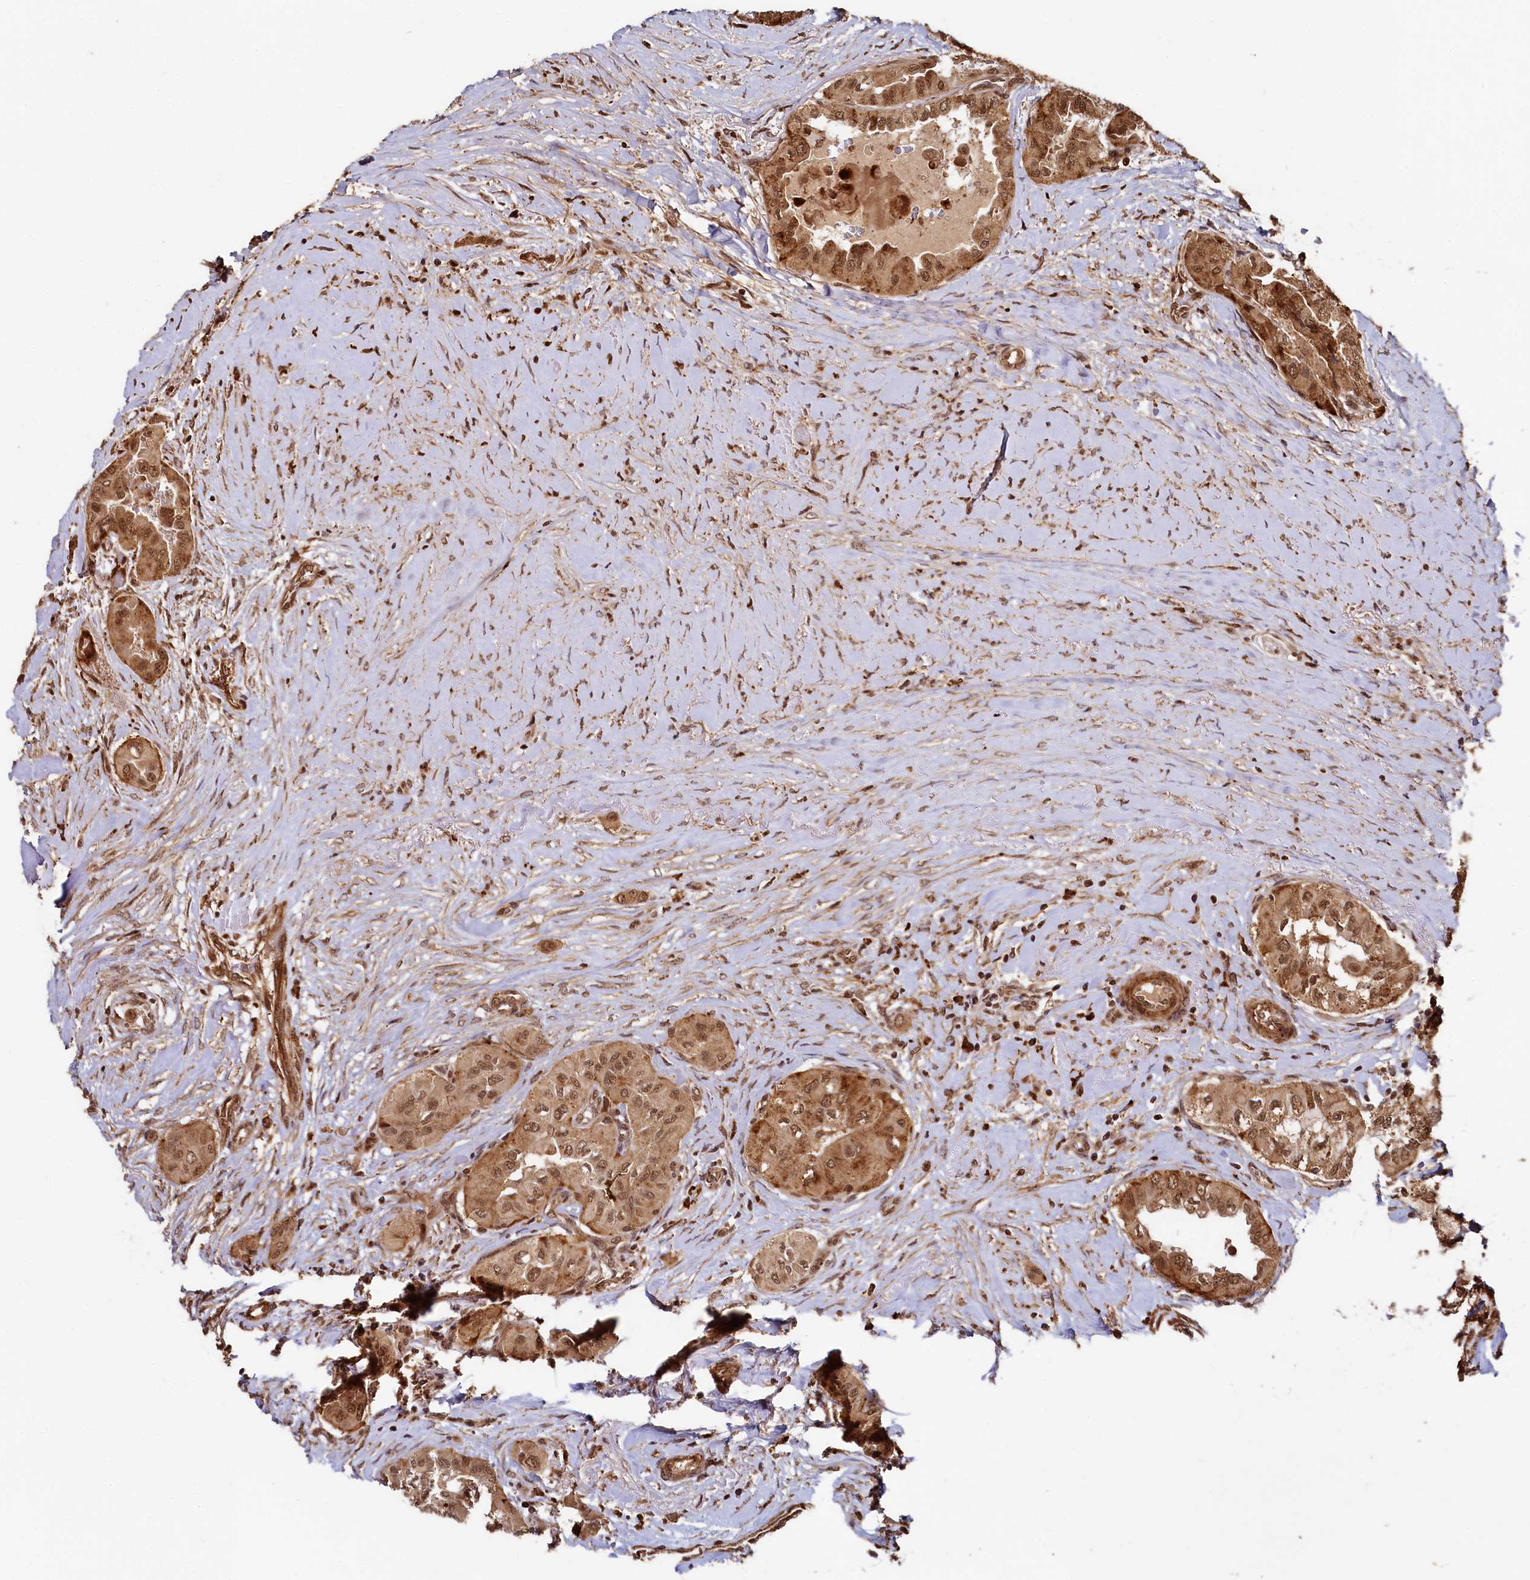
{"staining": {"intensity": "moderate", "quantity": ">75%", "location": "cytoplasmic/membranous,nuclear"}, "tissue": "thyroid cancer", "cell_type": "Tumor cells", "image_type": "cancer", "snomed": [{"axis": "morphology", "description": "Papillary adenocarcinoma, NOS"}, {"axis": "topography", "description": "Thyroid gland"}], "caption": "Thyroid cancer was stained to show a protein in brown. There is medium levels of moderate cytoplasmic/membranous and nuclear staining in approximately >75% of tumor cells. The protein is shown in brown color, while the nuclei are stained blue.", "gene": "TRIM23", "patient": {"sex": "female", "age": 59}}